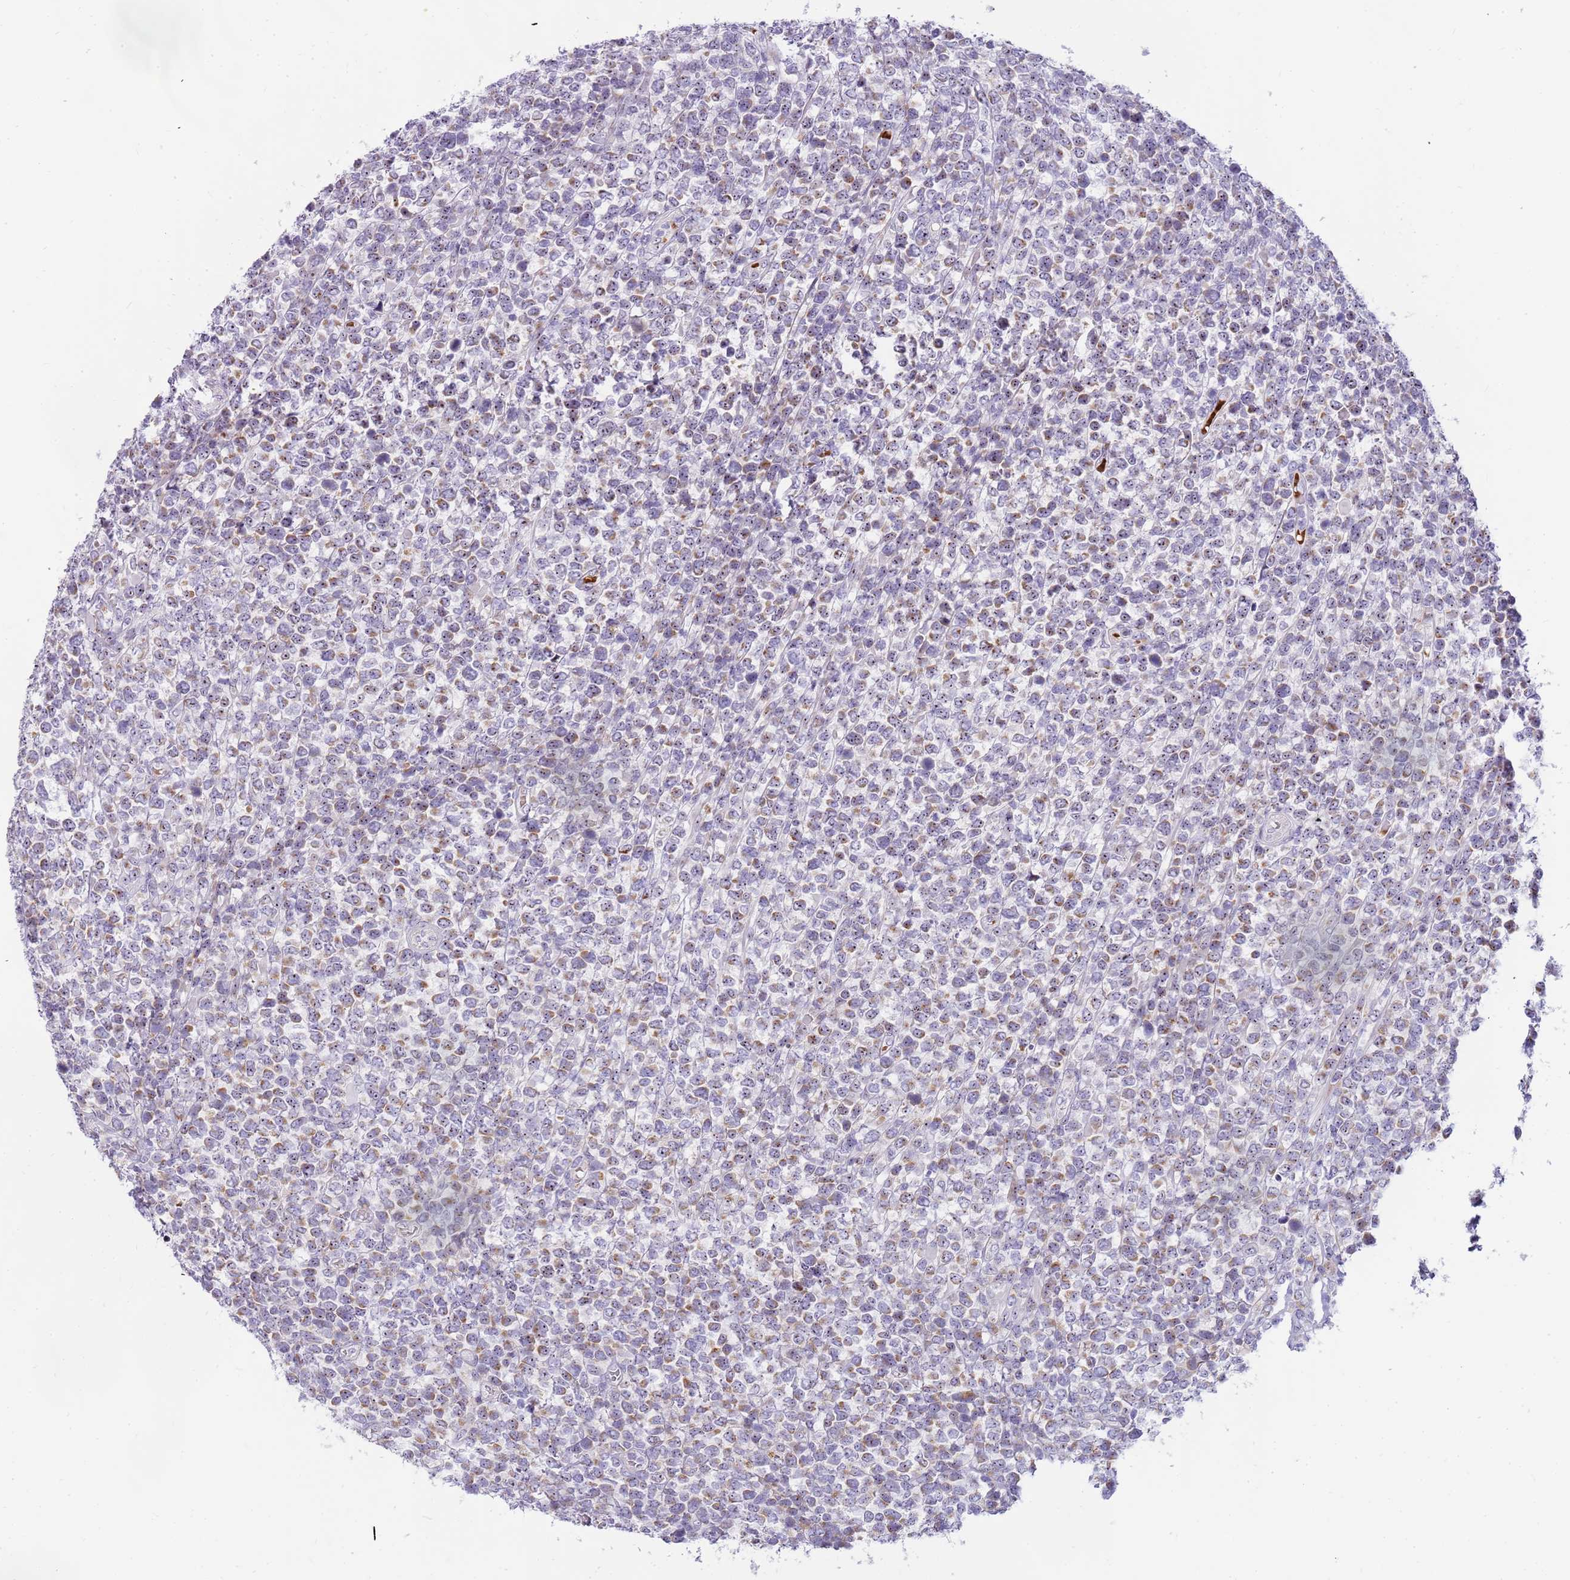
{"staining": {"intensity": "weak", "quantity": ">75%", "location": "cytoplasmic/membranous"}, "tissue": "lymphoma", "cell_type": "Tumor cells", "image_type": "cancer", "snomed": [{"axis": "morphology", "description": "Malignant lymphoma, non-Hodgkin's type, High grade"}, {"axis": "topography", "description": "Soft tissue"}], "caption": "Immunohistochemical staining of malignant lymphoma, non-Hodgkin's type (high-grade) exhibits low levels of weak cytoplasmic/membranous expression in approximately >75% of tumor cells.", "gene": "DNAJA3", "patient": {"sex": "female", "age": 56}}